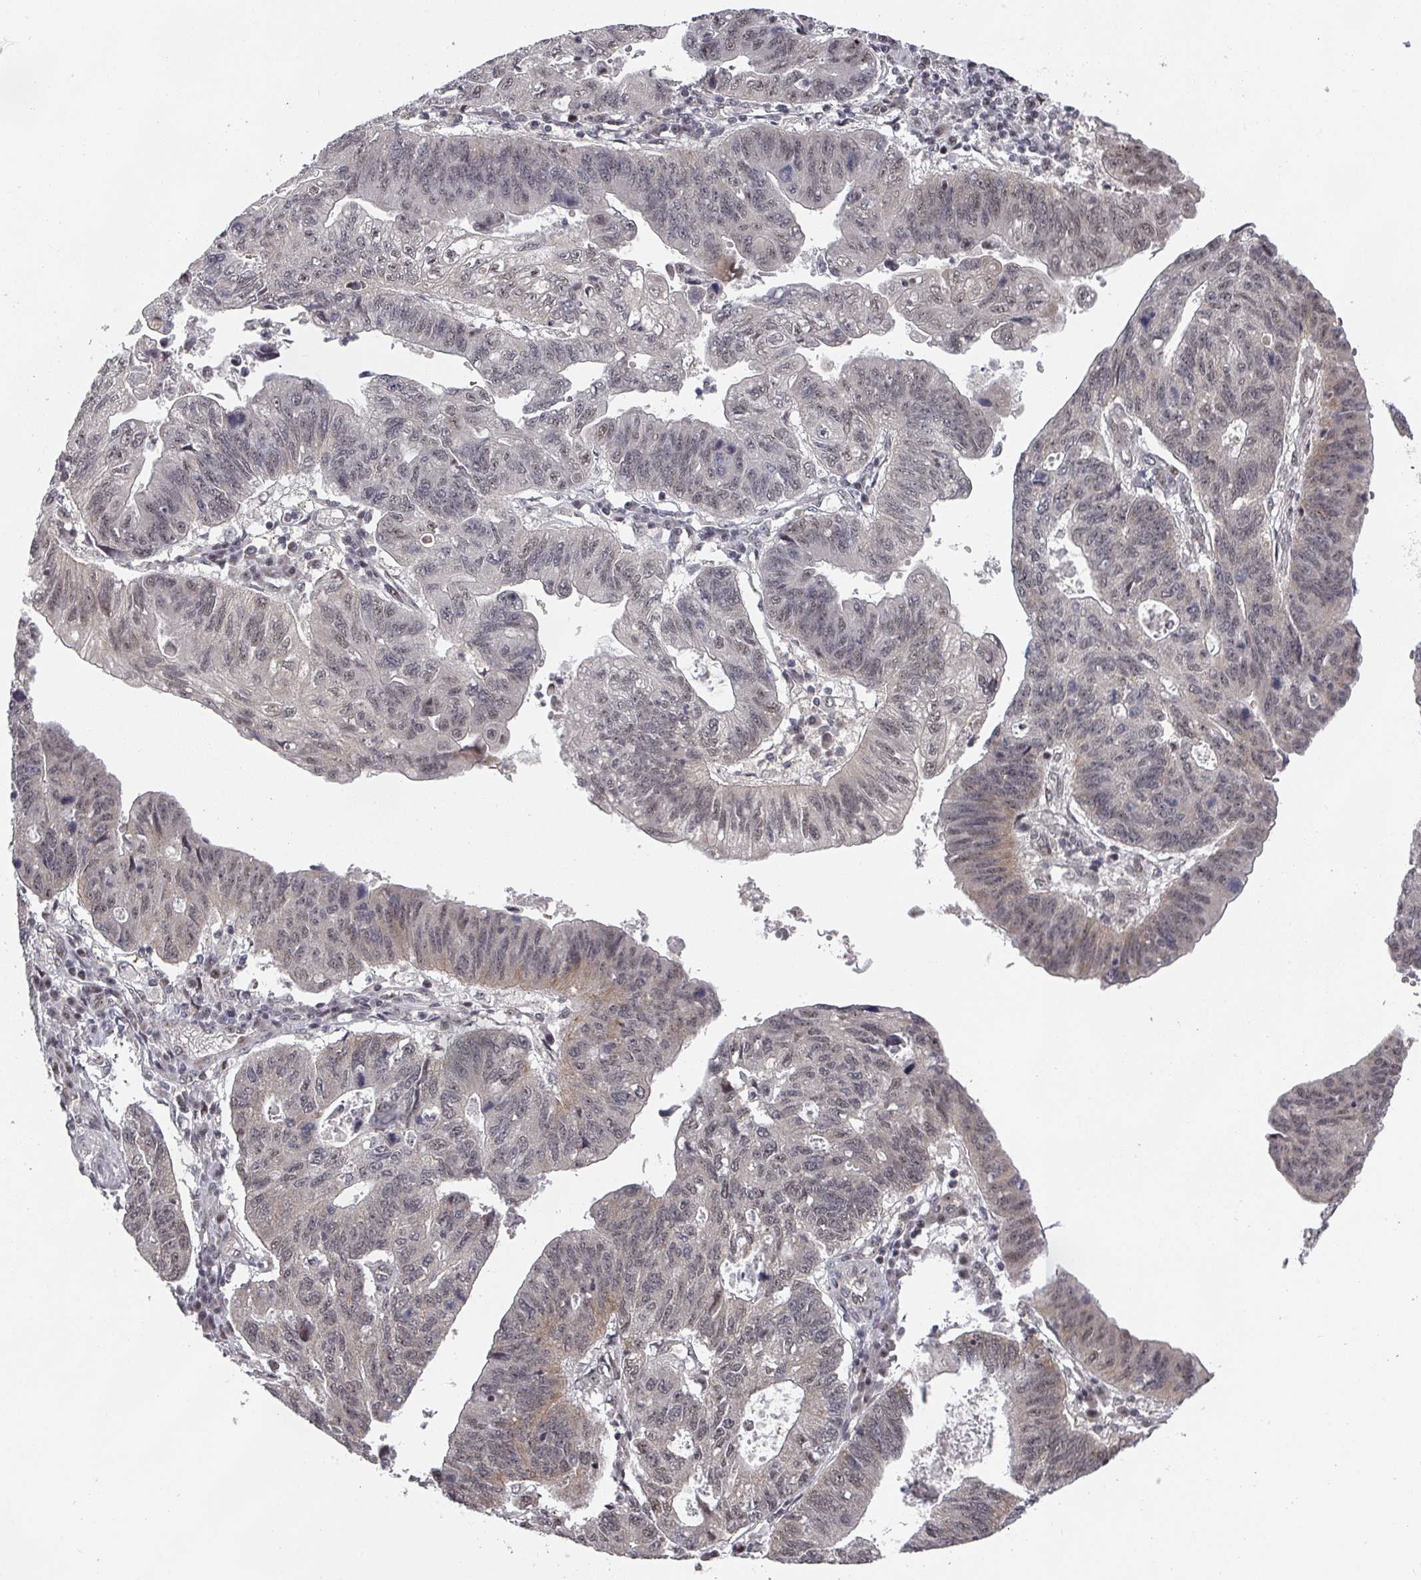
{"staining": {"intensity": "weak", "quantity": ">75%", "location": "cytoplasmic/membranous,nuclear"}, "tissue": "stomach cancer", "cell_type": "Tumor cells", "image_type": "cancer", "snomed": [{"axis": "morphology", "description": "Adenocarcinoma, NOS"}, {"axis": "topography", "description": "Stomach"}], "caption": "Adenocarcinoma (stomach) stained with immunohistochemistry exhibits weak cytoplasmic/membranous and nuclear expression in approximately >75% of tumor cells. The protein of interest is shown in brown color, while the nuclei are stained blue.", "gene": "KIF1C", "patient": {"sex": "male", "age": 59}}